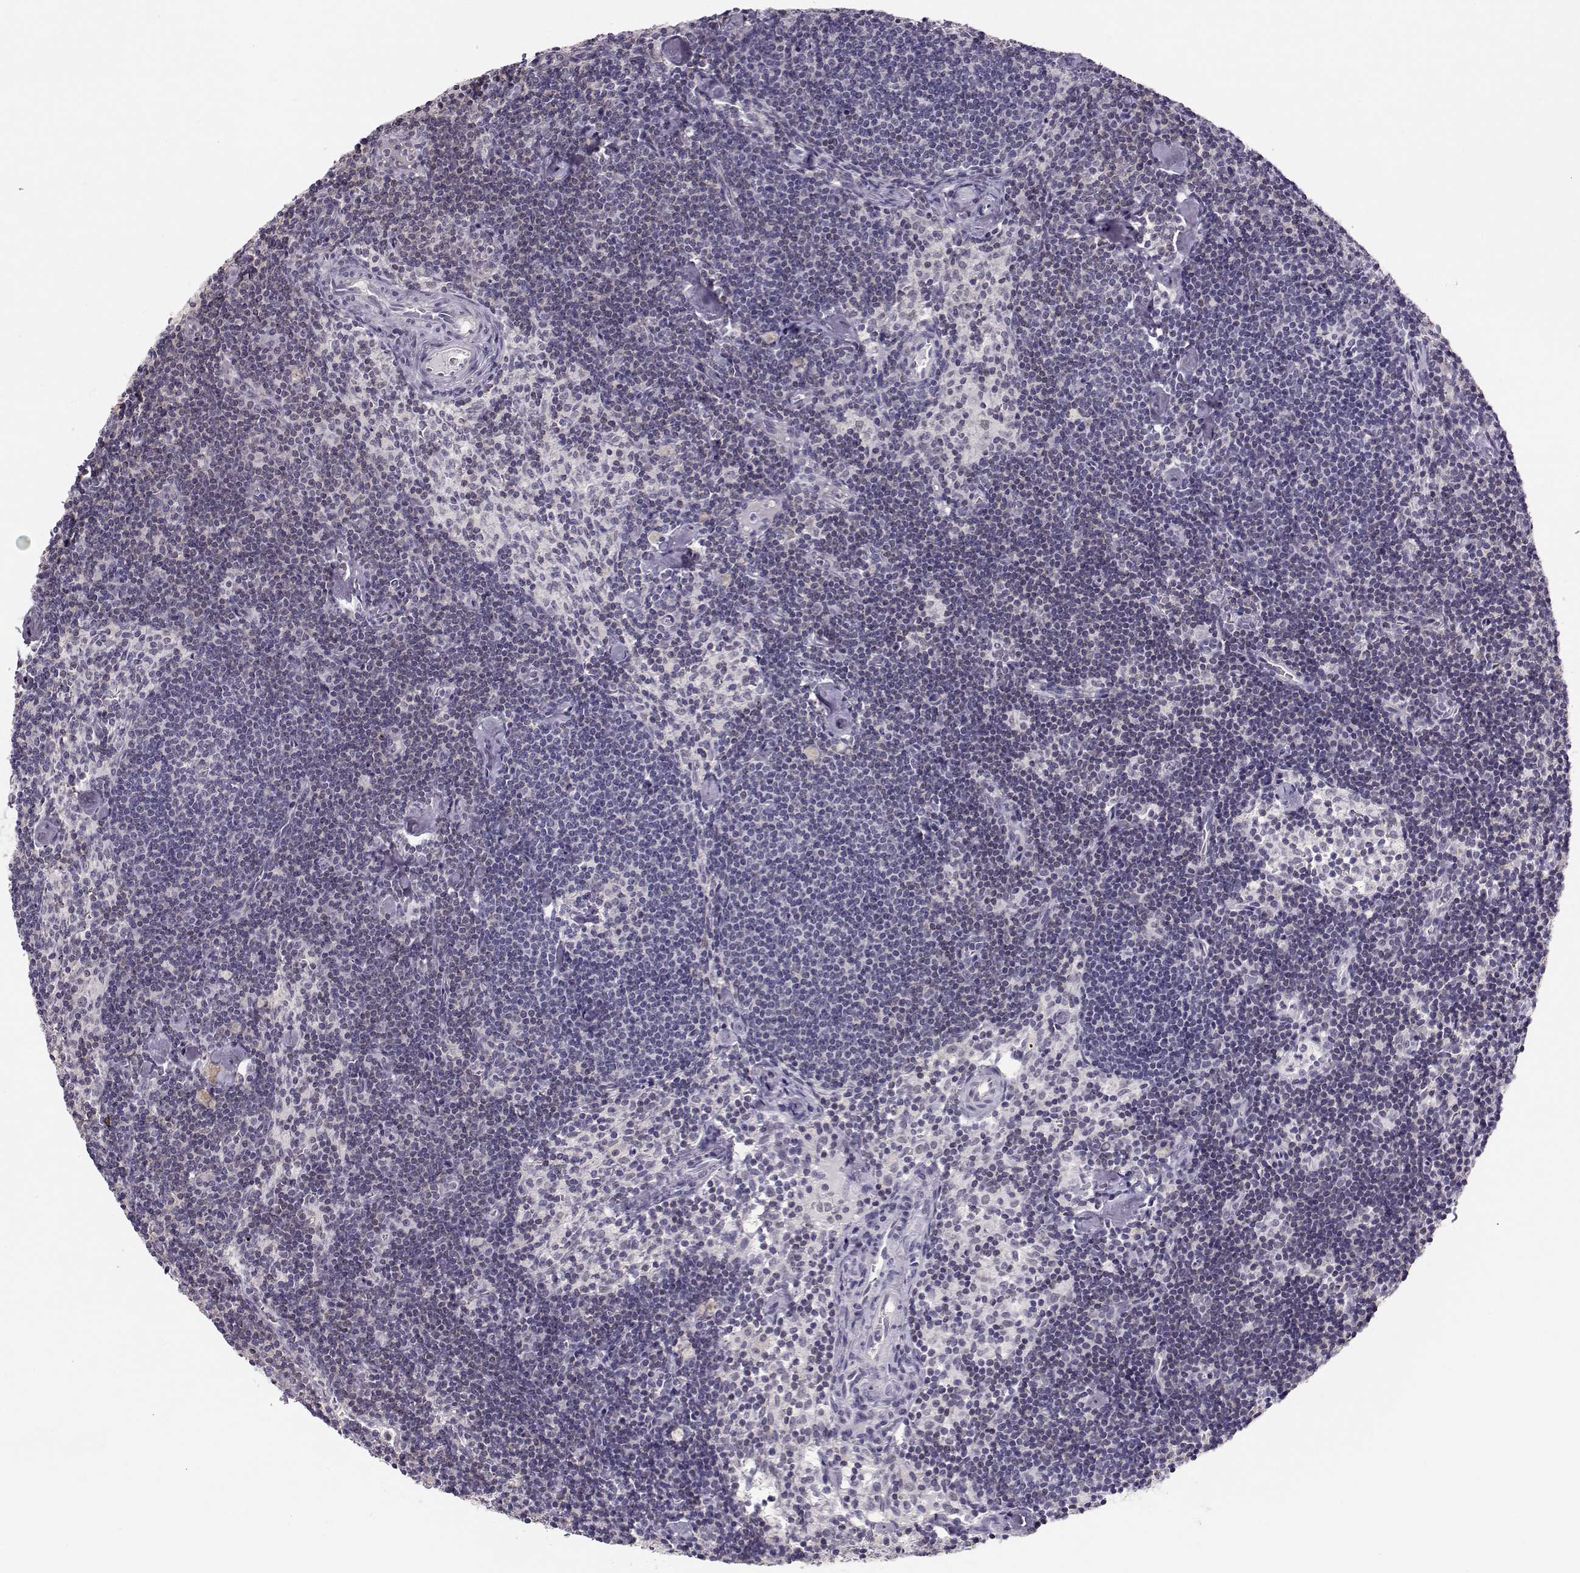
{"staining": {"intensity": "negative", "quantity": "none", "location": "none"}, "tissue": "lymph node", "cell_type": "Non-germinal center cells", "image_type": "normal", "snomed": [{"axis": "morphology", "description": "Normal tissue, NOS"}, {"axis": "topography", "description": "Lymph node"}], "caption": "Immunohistochemistry of benign lymph node demonstrates no expression in non-germinal center cells.", "gene": "TEPP", "patient": {"sex": "female", "age": 42}}